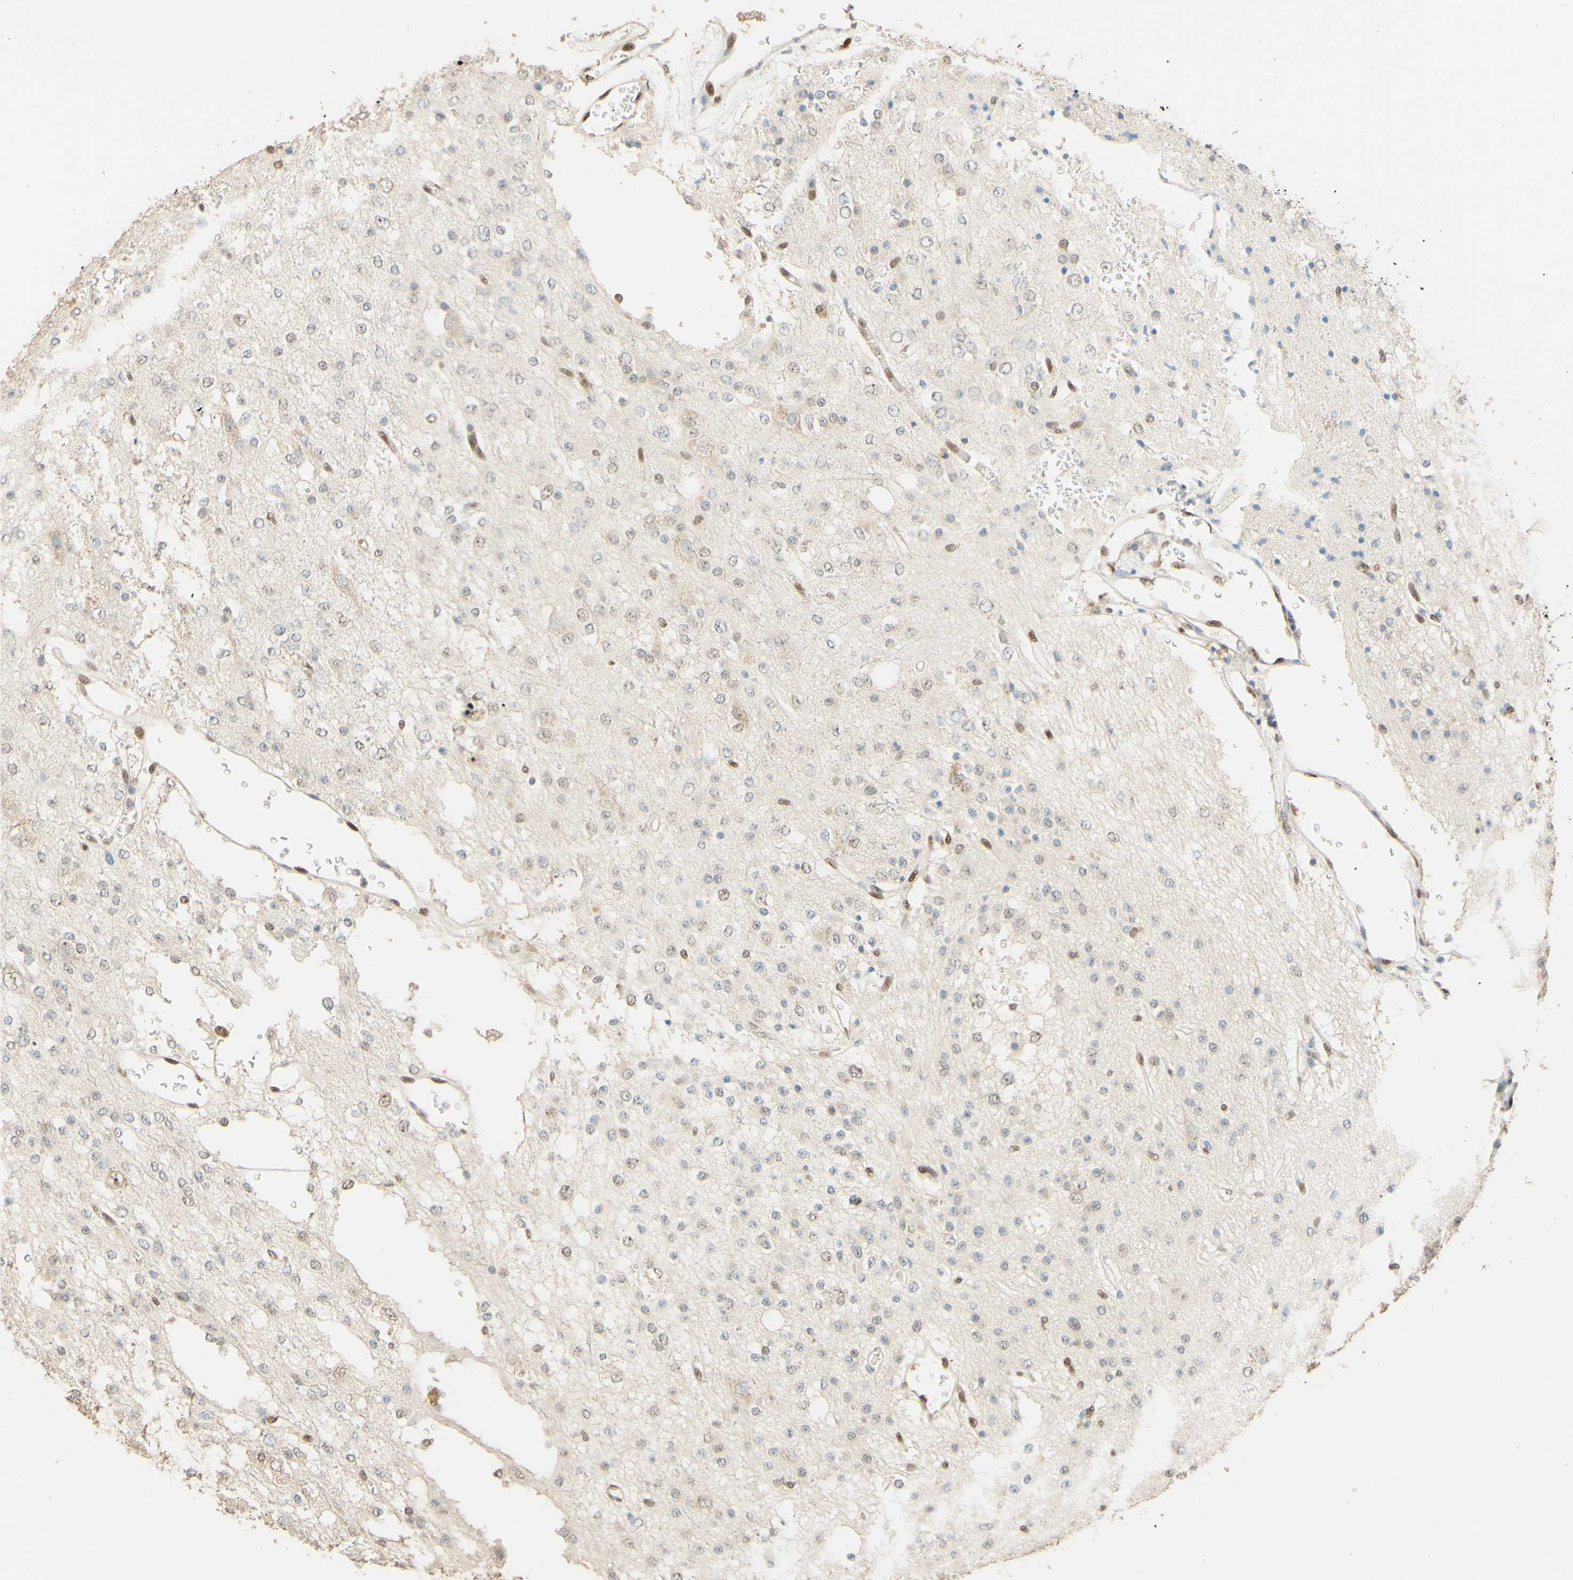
{"staining": {"intensity": "weak", "quantity": "<25%", "location": "nuclear"}, "tissue": "glioma", "cell_type": "Tumor cells", "image_type": "cancer", "snomed": [{"axis": "morphology", "description": "Glioma, malignant, Low grade"}, {"axis": "topography", "description": "Brain"}], "caption": "Malignant glioma (low-grade) was stained to show a protein in brown. There is no significant positivity in tumor cells. (IHC, brightfield microscopy, high magnification).", "gene": "POLB", "patient": {"sex": "male", "age": 38}}